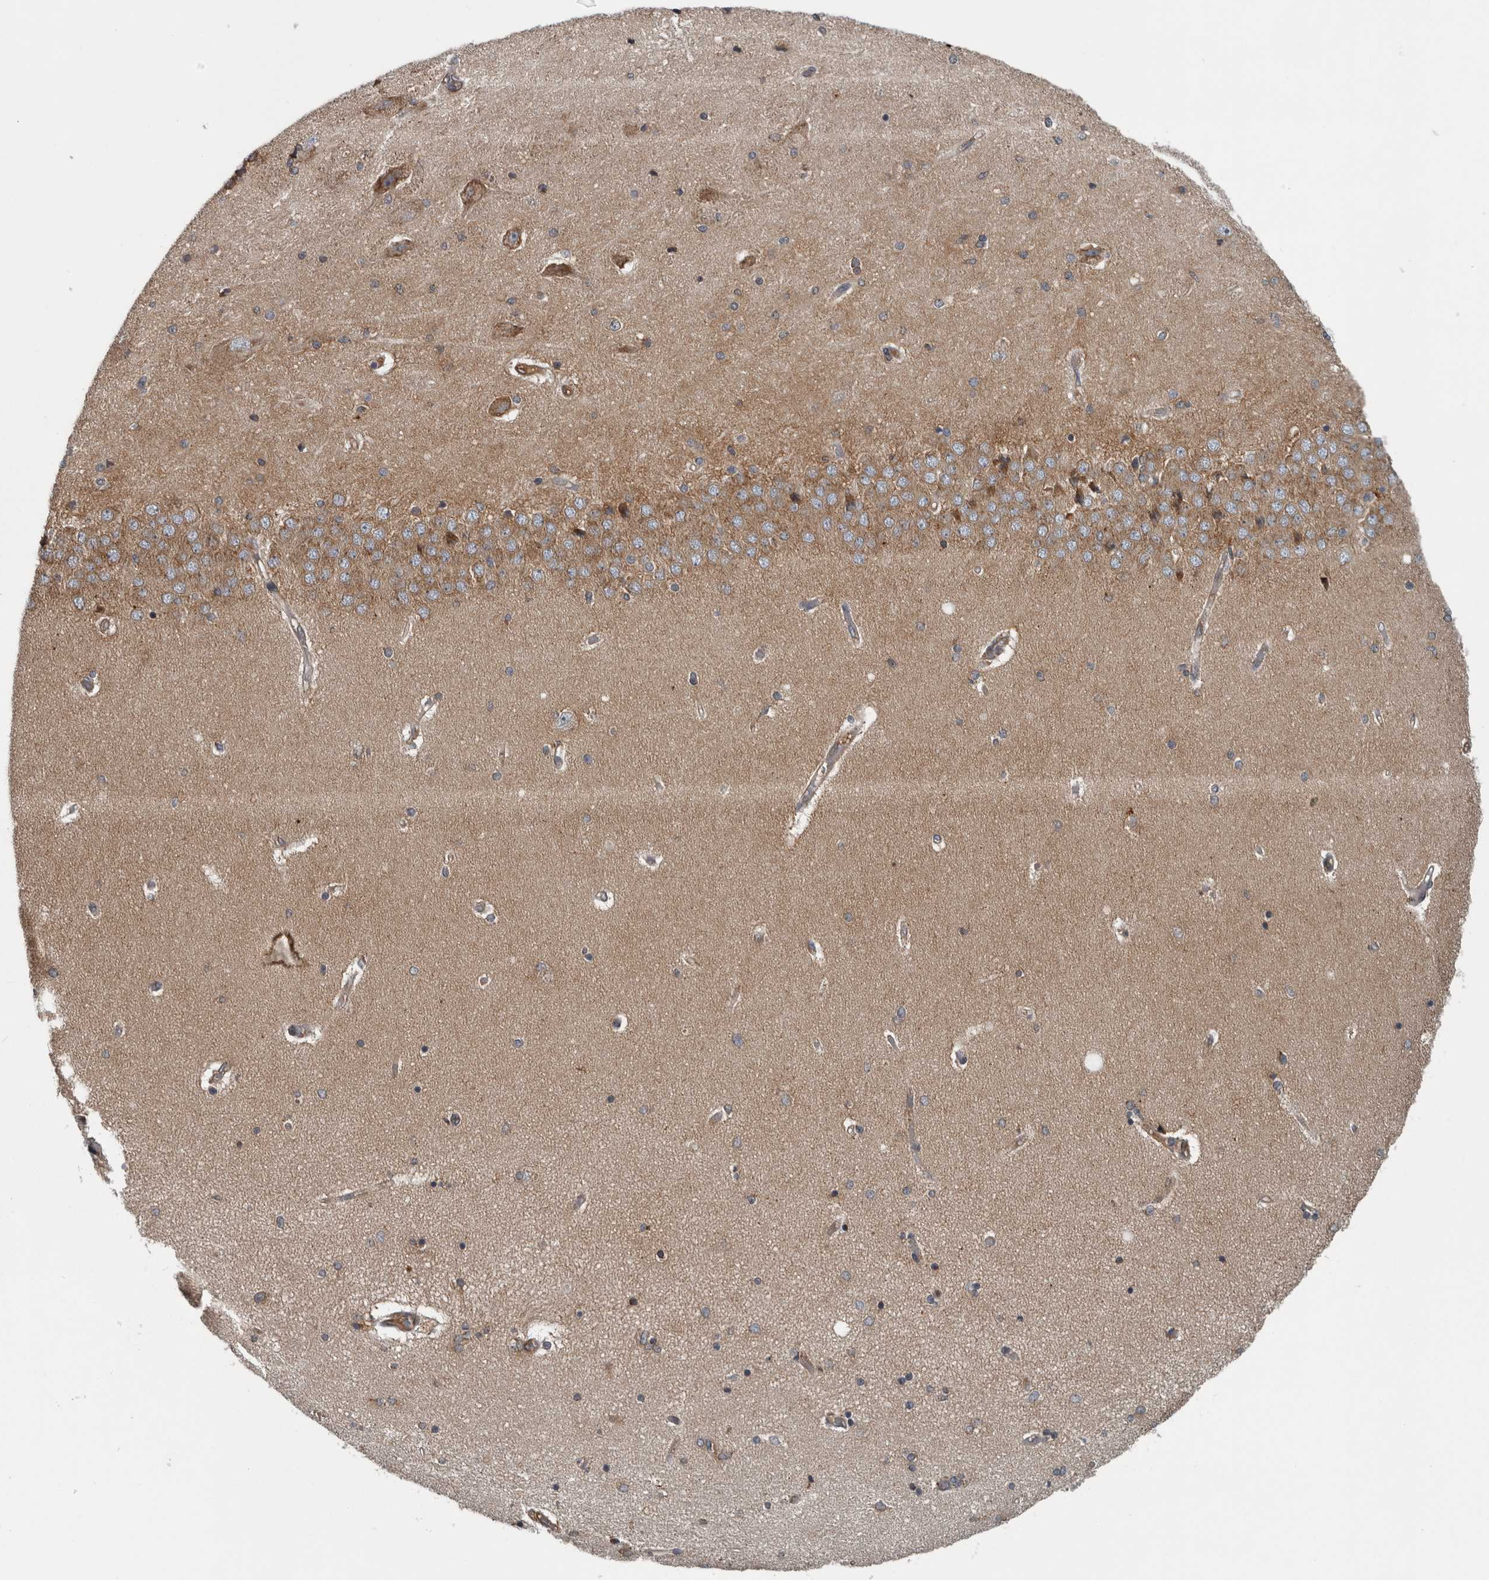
{"staining": {"intensity": "moderate", "quantity": "25%-75%", "location": "cytoplasmic/membranous"}, "tissue": "hippocampus", "cell_type": "Glial cells", "image_type": "normal", "snomed": [{"axis": "morphology", "description": "Normal tissue, NOS"}, {"axis": "topography", "description": "Hippocampus"}], "caption": "About 25%-75% of glial cells in benign hippocampus display moderate cytoplasmic/membranous protein expression as visualized by brown immunohistochemical staining.", "gene": "EXOC8", "patient": {"sex": "female", "age": 54}}